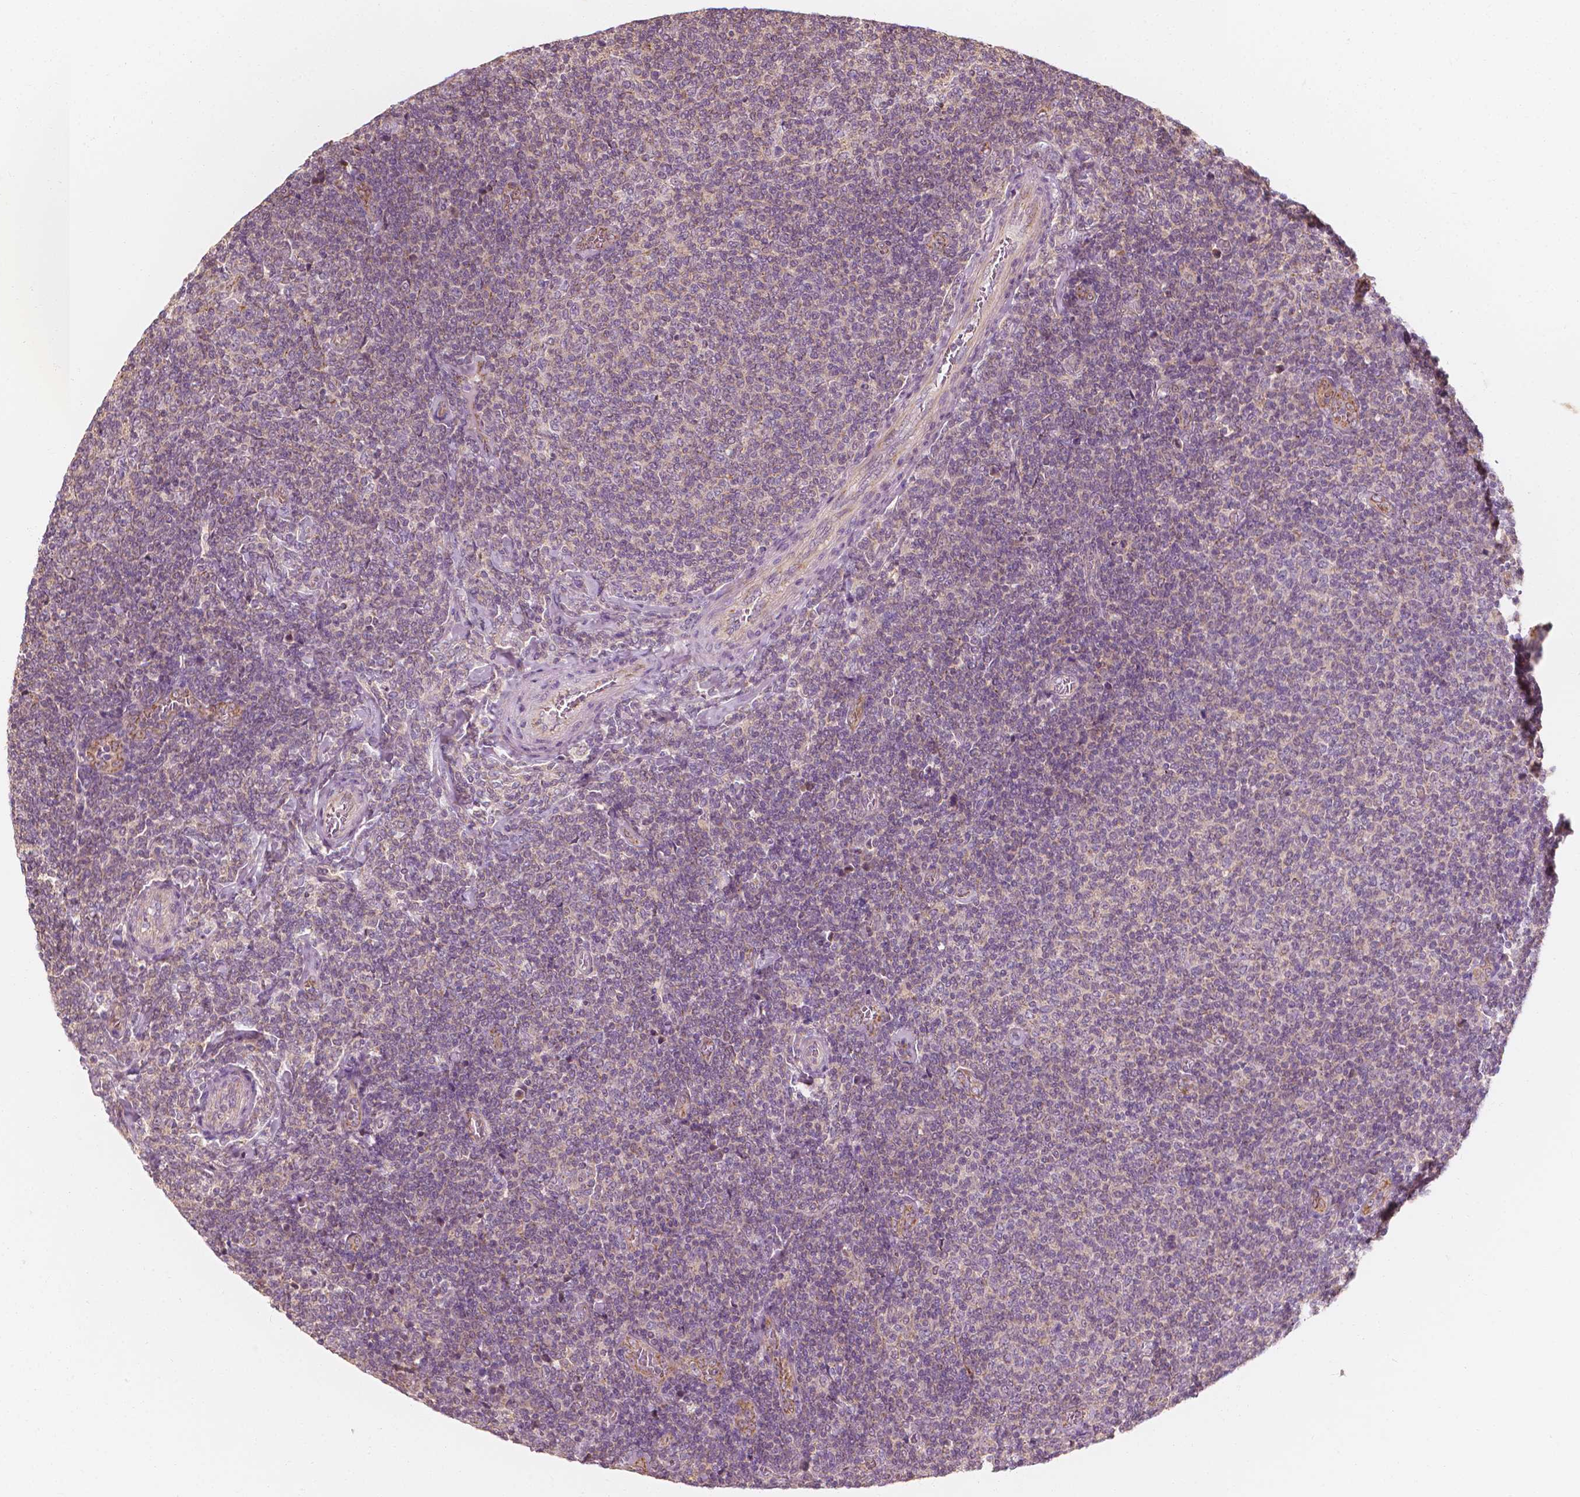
{"staining": {"intensity": "negative", "quantity": "none", "location": "none"}, "tissue": "lymphoma", "cell_type": "Tumor cells", "image_type": "cancer", "snomed": [{"axis": "morphology", "description": "Malignant lymphoma, non-Hodgkin's type, Low grade"}, {"axis": "topography", "description": "Lymph node"}], "caption": "Micrograph shows no significant protein positivity in tumor cells of malignant lymphoma, non-Hodgkin's type (low-grade).", "gene": "SHPK", "patient": {"sex": "male", "age": 52}}